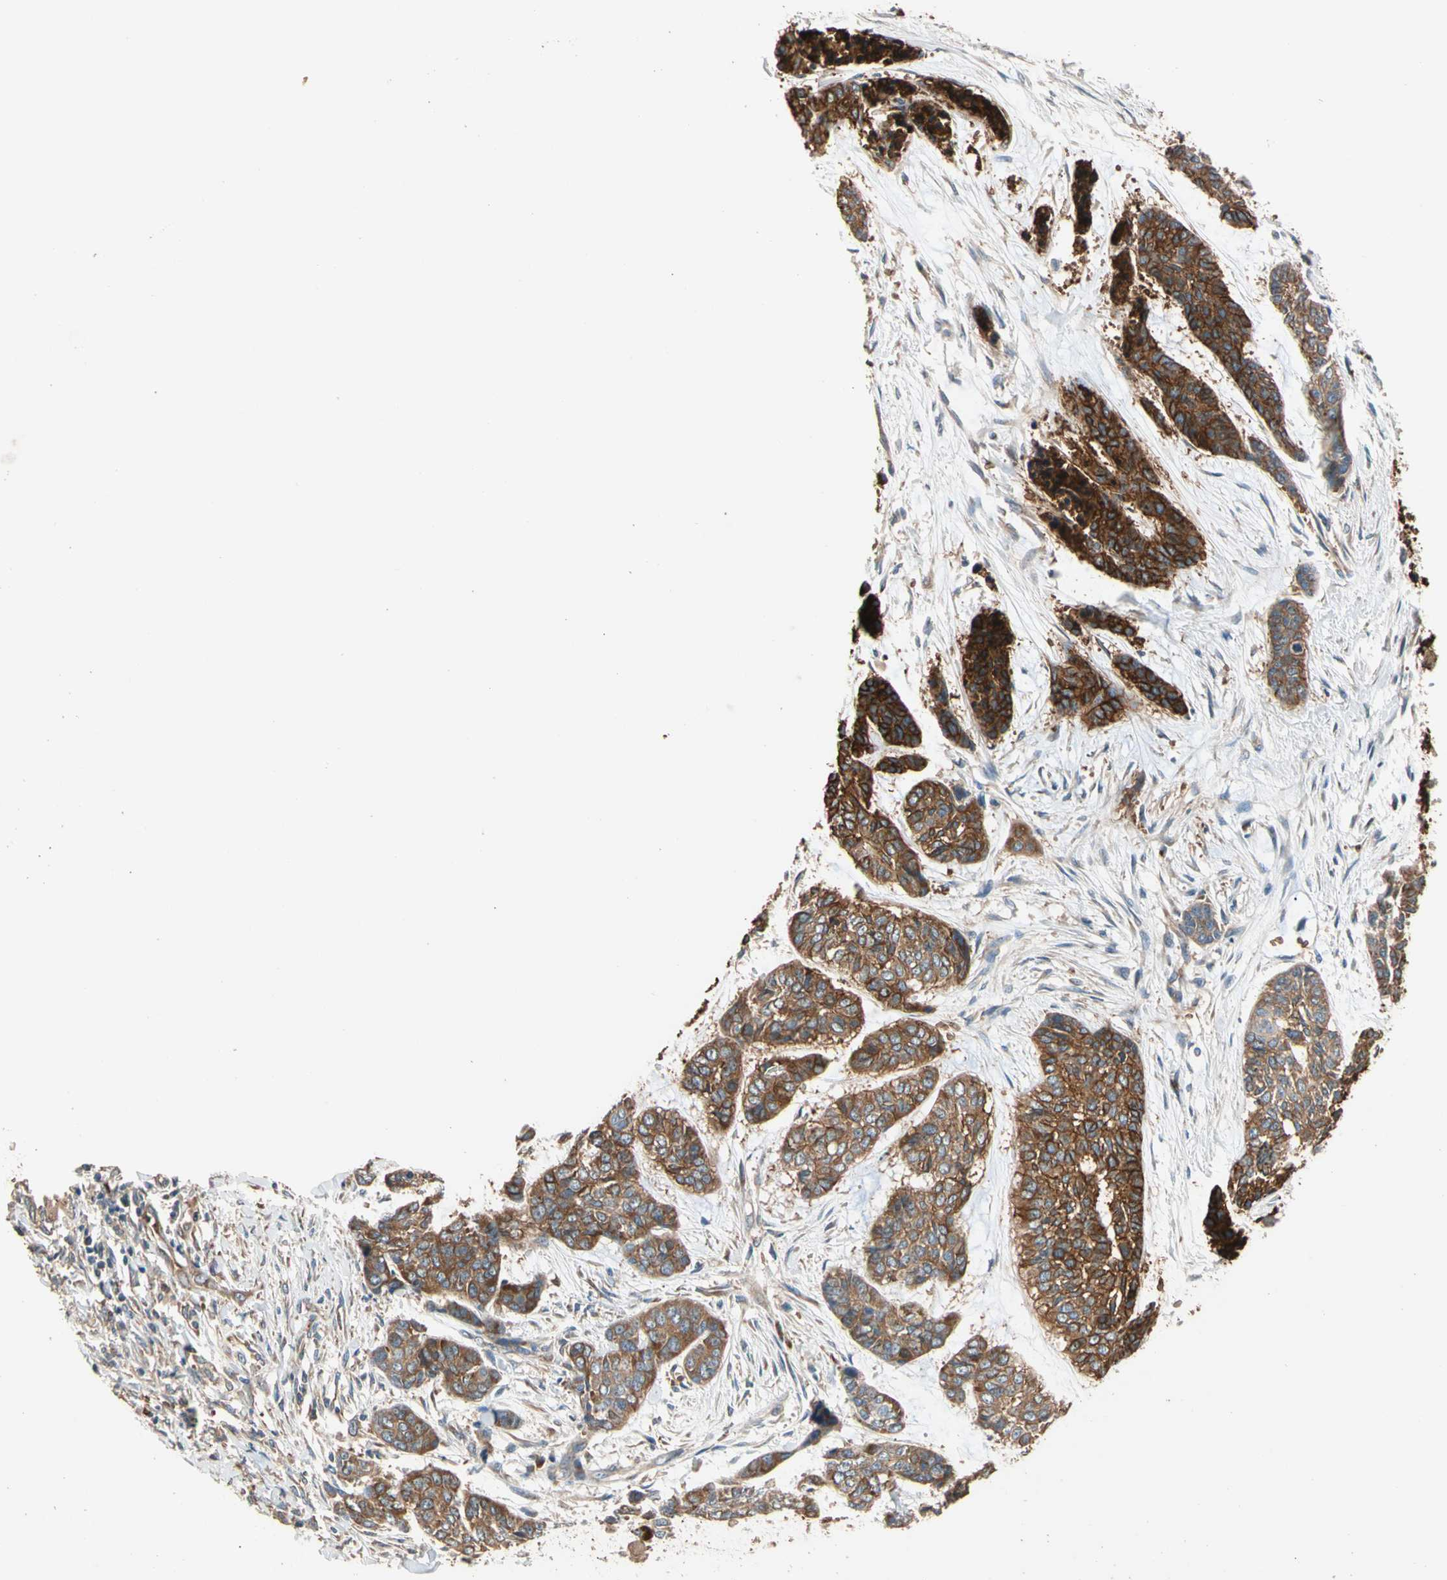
{"staining": {"intensity": "strong", "quantity": ">75%", "location": "cytoplasmic/membranous"}, "tissue": "skin cancer", "cell_type": "Tumor cells", "image_type": "cancer", "snomed": [{"axis": "morphology", "description": "Basal cell carcinoma"}, {"axis": "topography", "description": "Skin"}], "caption": "Human skin cancer (basal cell carcinoma) stained with a protein marker displays strong staining in tumor cells.", "gene": "RIOK2", "patient": {"sex": "female", "age": 64}}